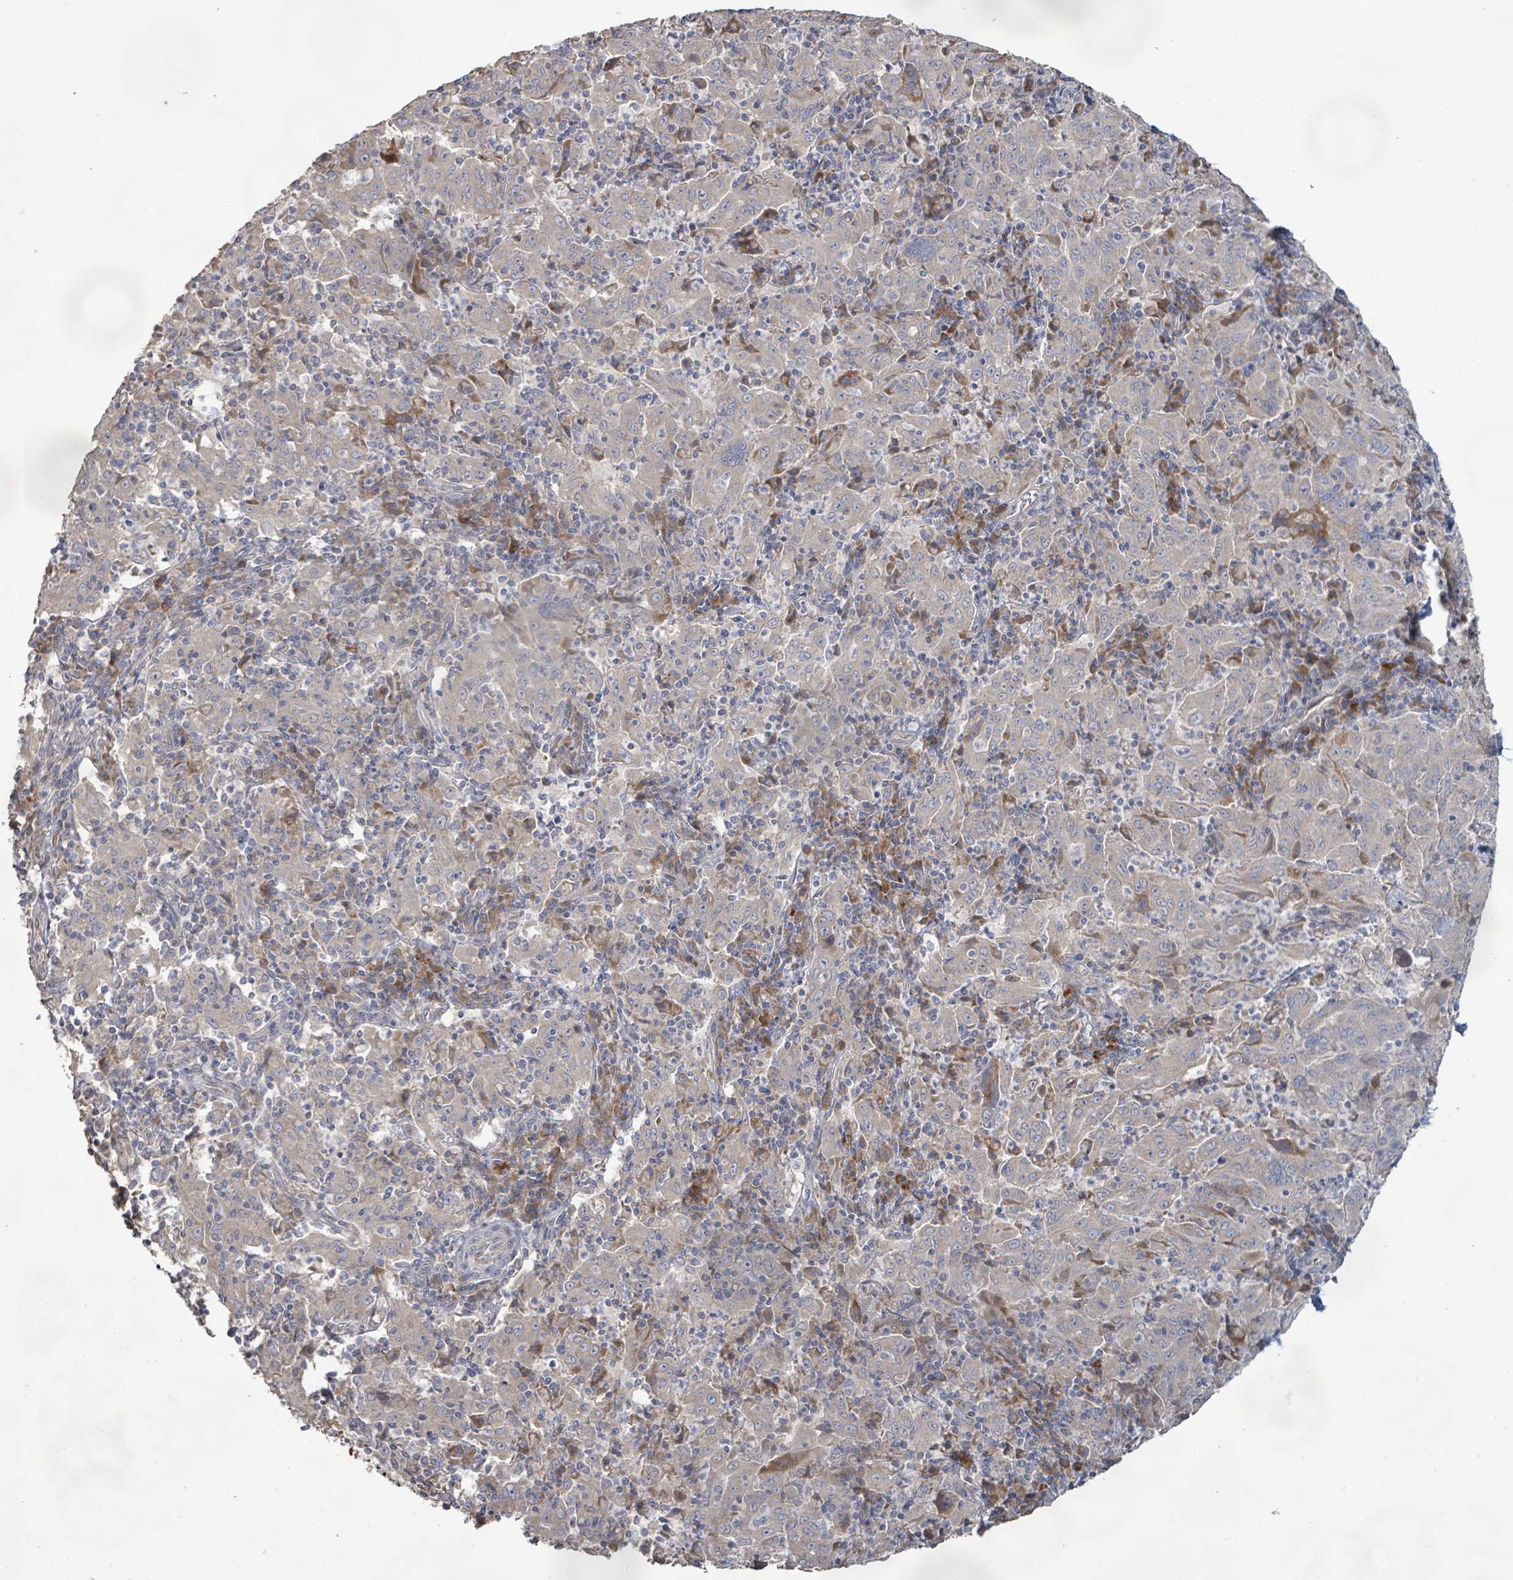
{"staining": {"intensity": "moderate", "quantity": "<25%", "location": "cytoplasmic/membranous"}, "tissue": "pancreatic cancer", "cell_type": "Tumor cells", "image_type": "cancer", "snomed": [{"axis": "morphology", "description": "Adenocarcinoma, NOS"}, {"axis": "topography", "description": "Pancreas"}], "caption": "IHC (DAB) staining of human pancreatic cancer (adenocarcinoma) exhibits moderate cytoplasmic/membranous protein staining in about <25% of tumor cells.", "gene": "KCNS2", "patient": {"sex": "male", "age": 63}}